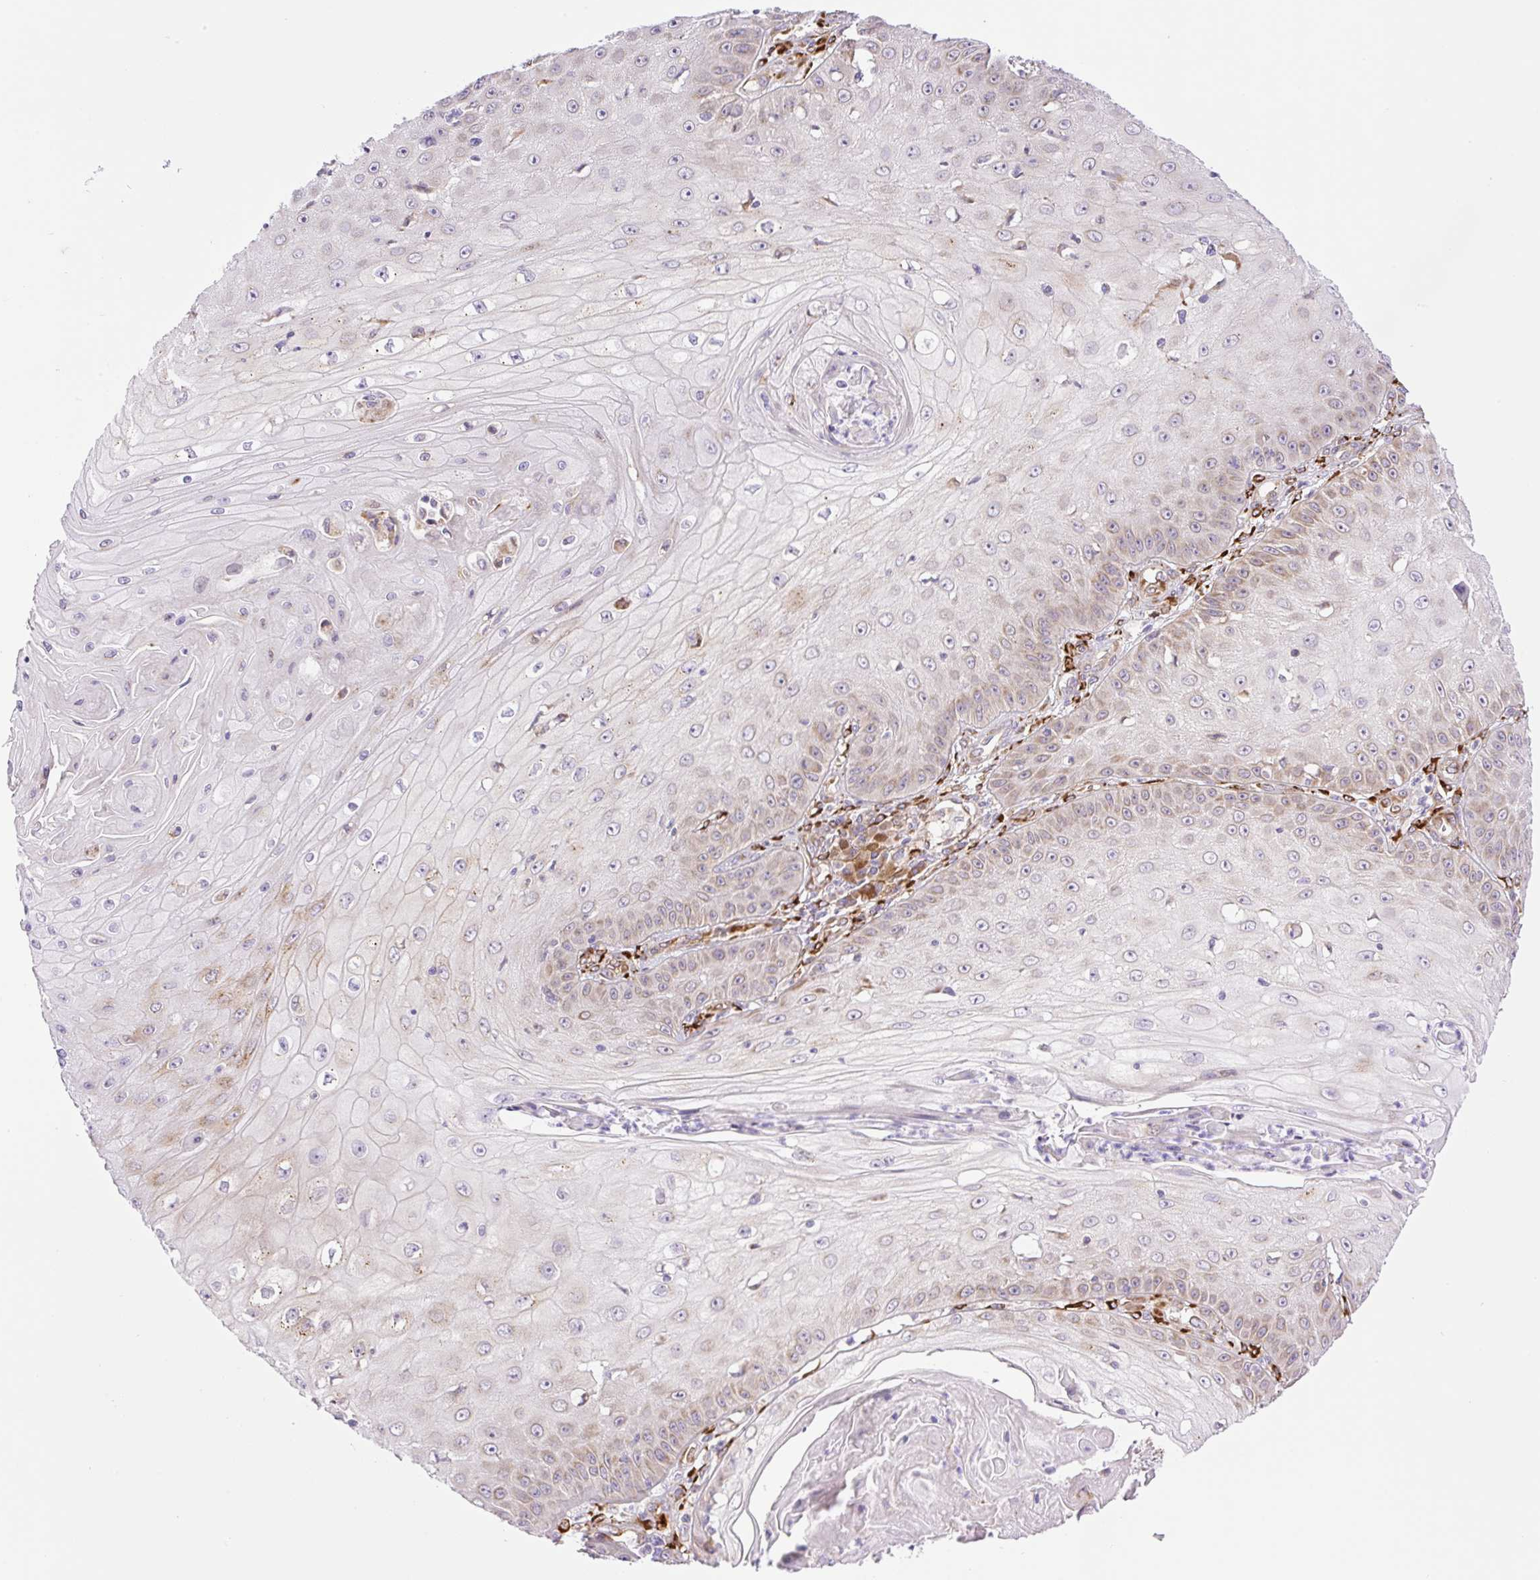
{"staining": {"intensity": "weak", "quantity": "<25%", "location": "cytoplasmic/membranous"}, "tissue": "skin cancer", "cell_type": "Tumor cells", "image_type": "cancer", "snomed": [{"axis": "morphology", "description": "Squamous cell carcinoma, NOS"}, {"axis": "topography", "description": "Skin"}], "caption": "IHC image of neoplastic tissue: skin cancer stained with DAB (3,3'-diaminobenzidine) exhibits no significant protein staining in tumor cells.", "gene": "RAB30", "patient": {"sex": "male", "age": 70}}